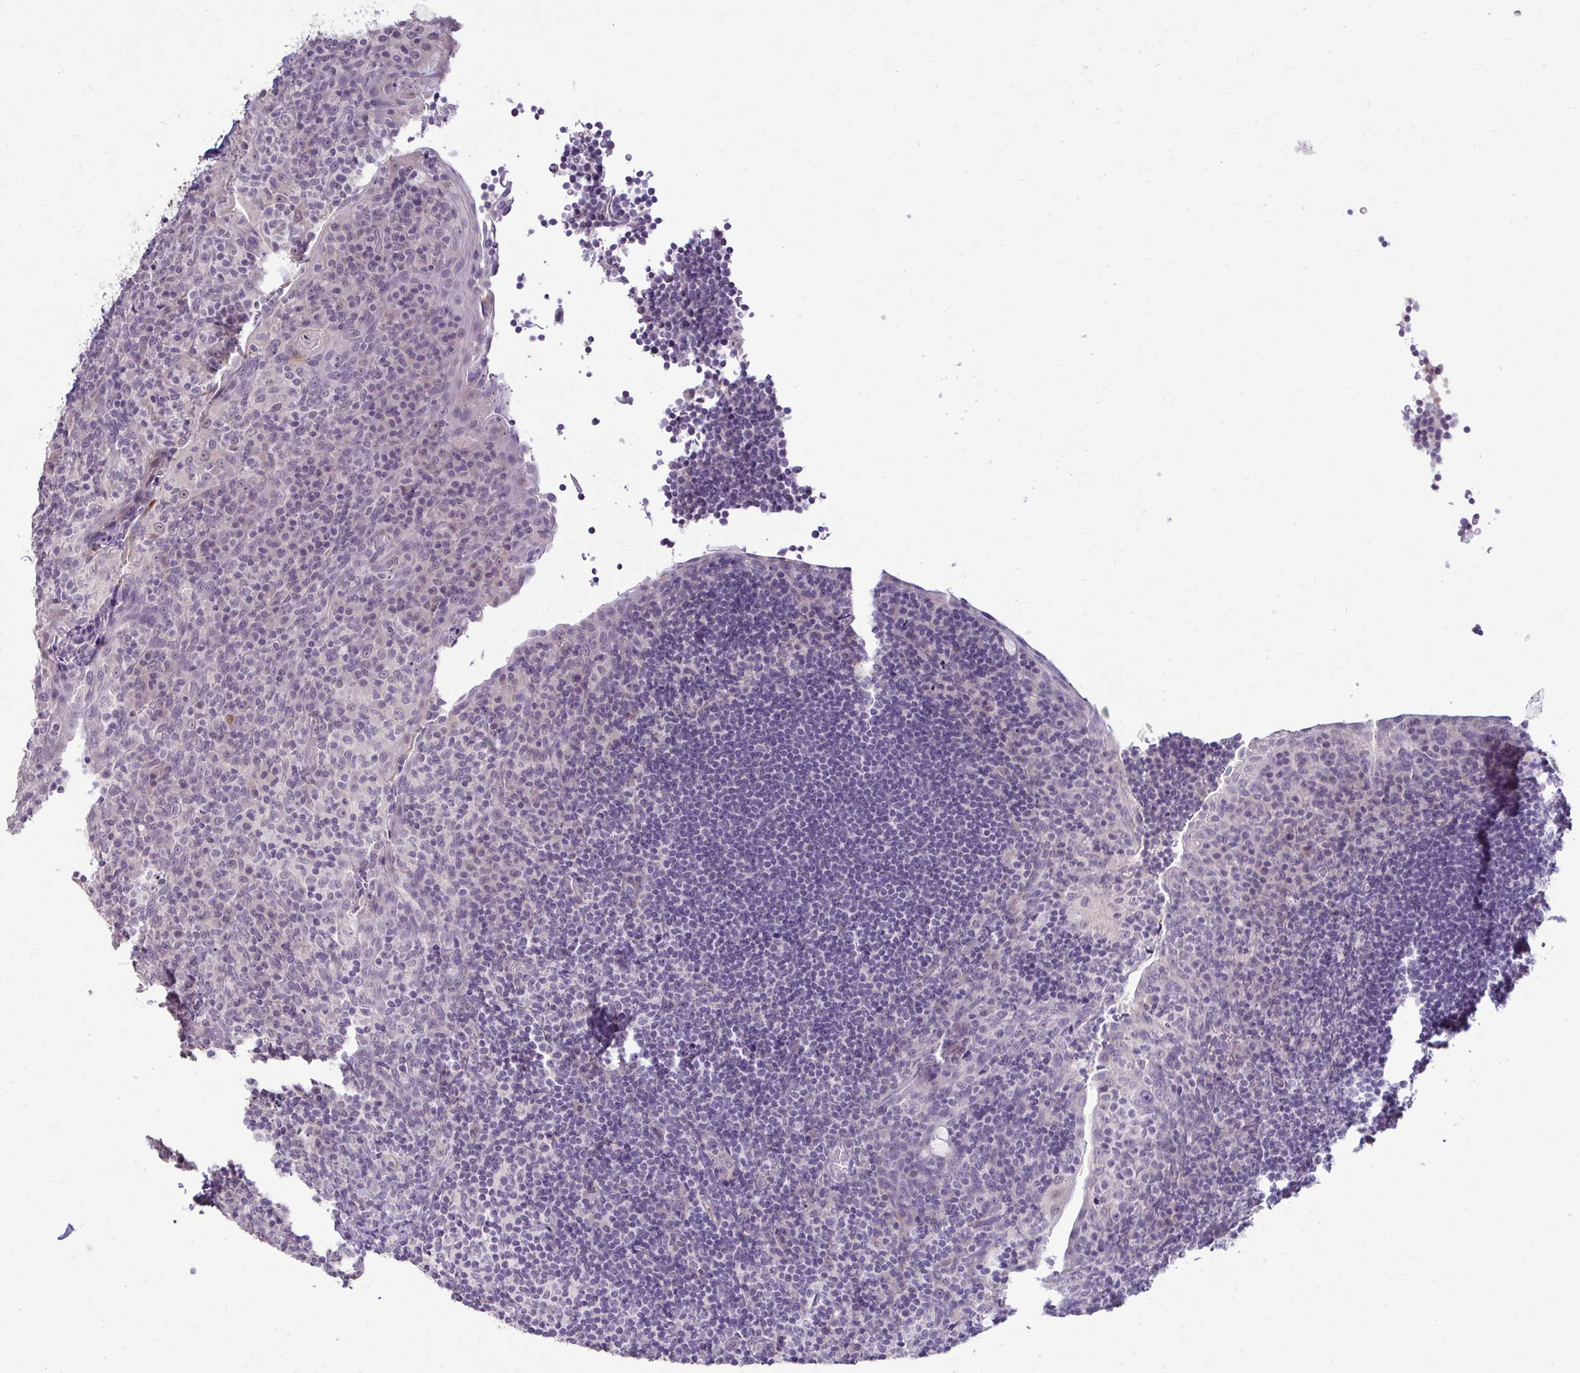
{"staining": {"intensity": "negative", "quantity": "none", "location": "none"}, "tissue": "tonsil", "cell_type": "Germinal center cells", "image_type": "normal", "snomed": [{"axis": "morphology", "description": "Normal tissue, NOS"}, {"axis": "topography", "description": "Tonsil"}], "caption": "Histopathology image shows no protein positivity in germinal center cells of benign tonsil.", "gene": "SLC30A3", "patient": {"sex": "male", "age": 17}}